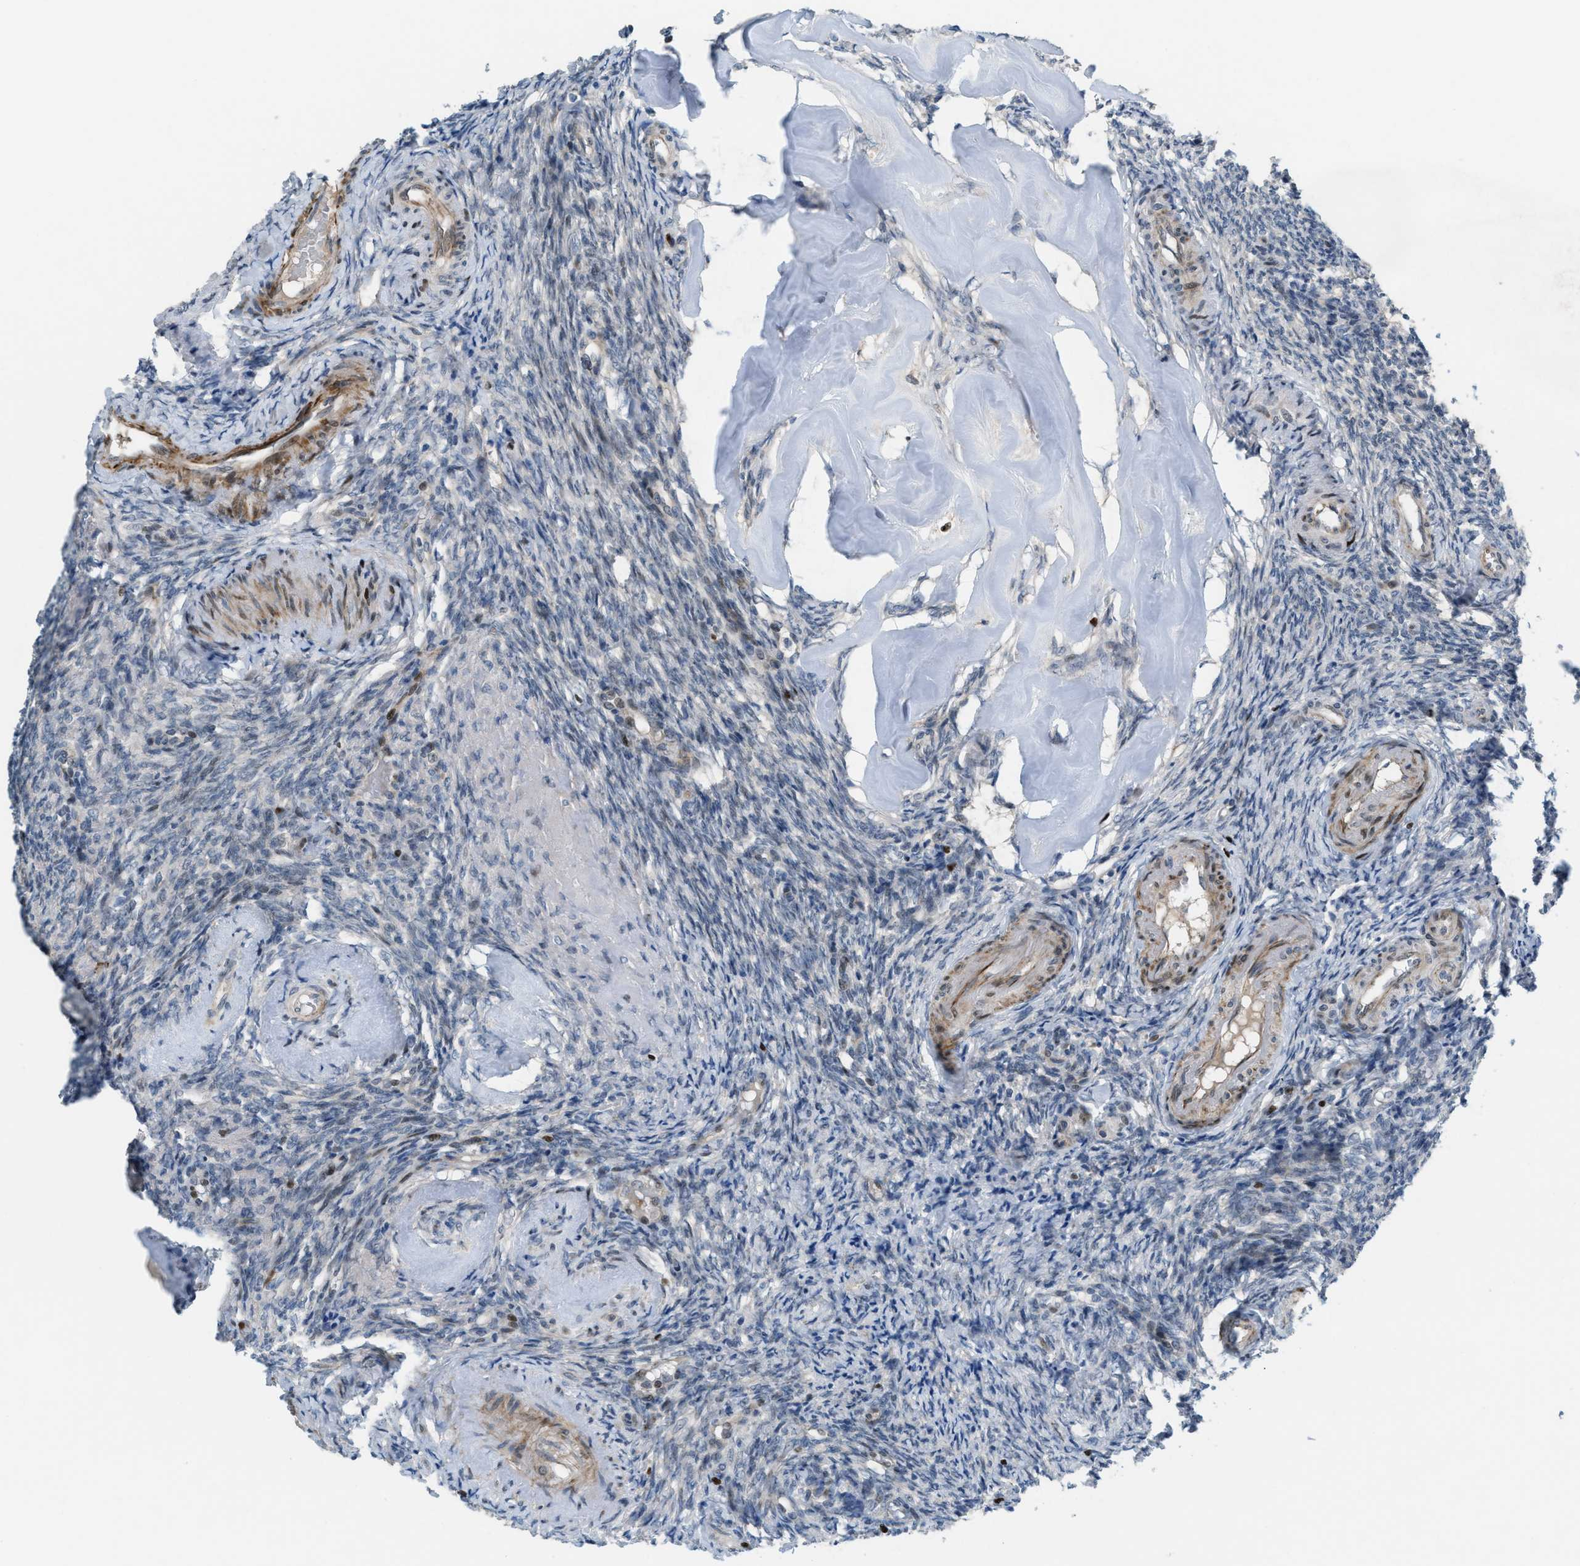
{"staining": {"intensity": "weak", "quantity": "<25%", "location": "nuclear"}, "tissue": "ovary", "cell_type": "Ovarian stroma cells", "image_type": "normal", "snomed": [{"axis": "morphology", "description": "Normal tissue, NOS"}, {"axis": "topography", "description": "Ovary"}], "caption": "A micrograph of ovary stained for a protein reveals no brown staining in ovarian stroma cells. (Stains: DAB IHC with hematoxylin counter stain, Microscopy: brightfield microscopy at high magnification).", "gene": "ZNF276", "patient": {"sex": "female", "age": 41}}